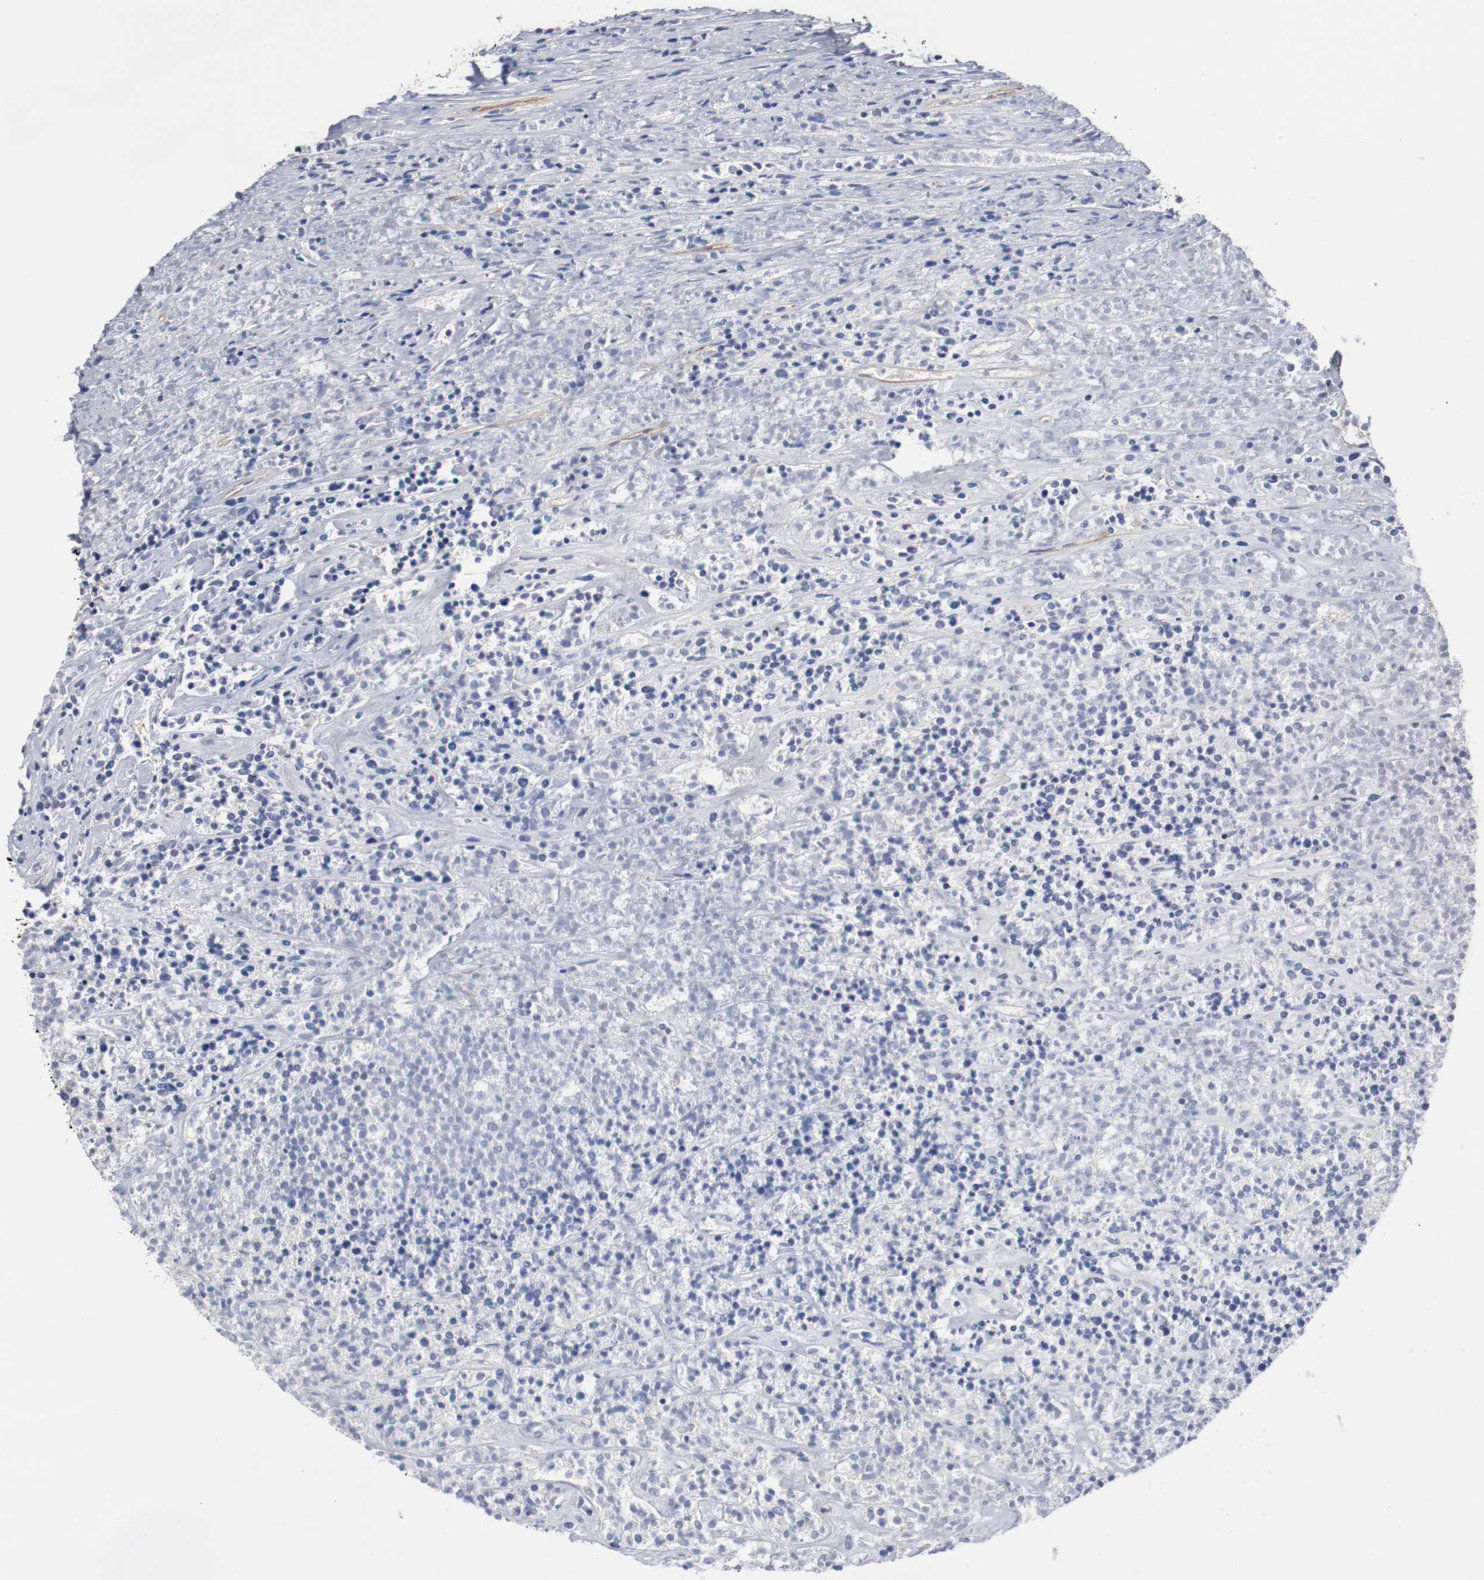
{"staining": {"intensity": "negative", "quantity": "none", "location": "none"}, "tissue": "lymphoma", "cell_type": "Tumor cells", "image_type": "cancer", "snomed": [{"axis": "morphology", "description": "Malignant lymphoma, non-Hodgkin's type, High grade"}, {"axis": "topography", "description": "Lymph node"}], "caption": "IHC histopathology image of neoplastic tissue: high-grade malignant lymphoma, non-Hodgkin's type stained with DAB shows no significant protein expression in tumor cells.", "gene": "TUBD1", "patient": {"sex": "female", "age": 73}}